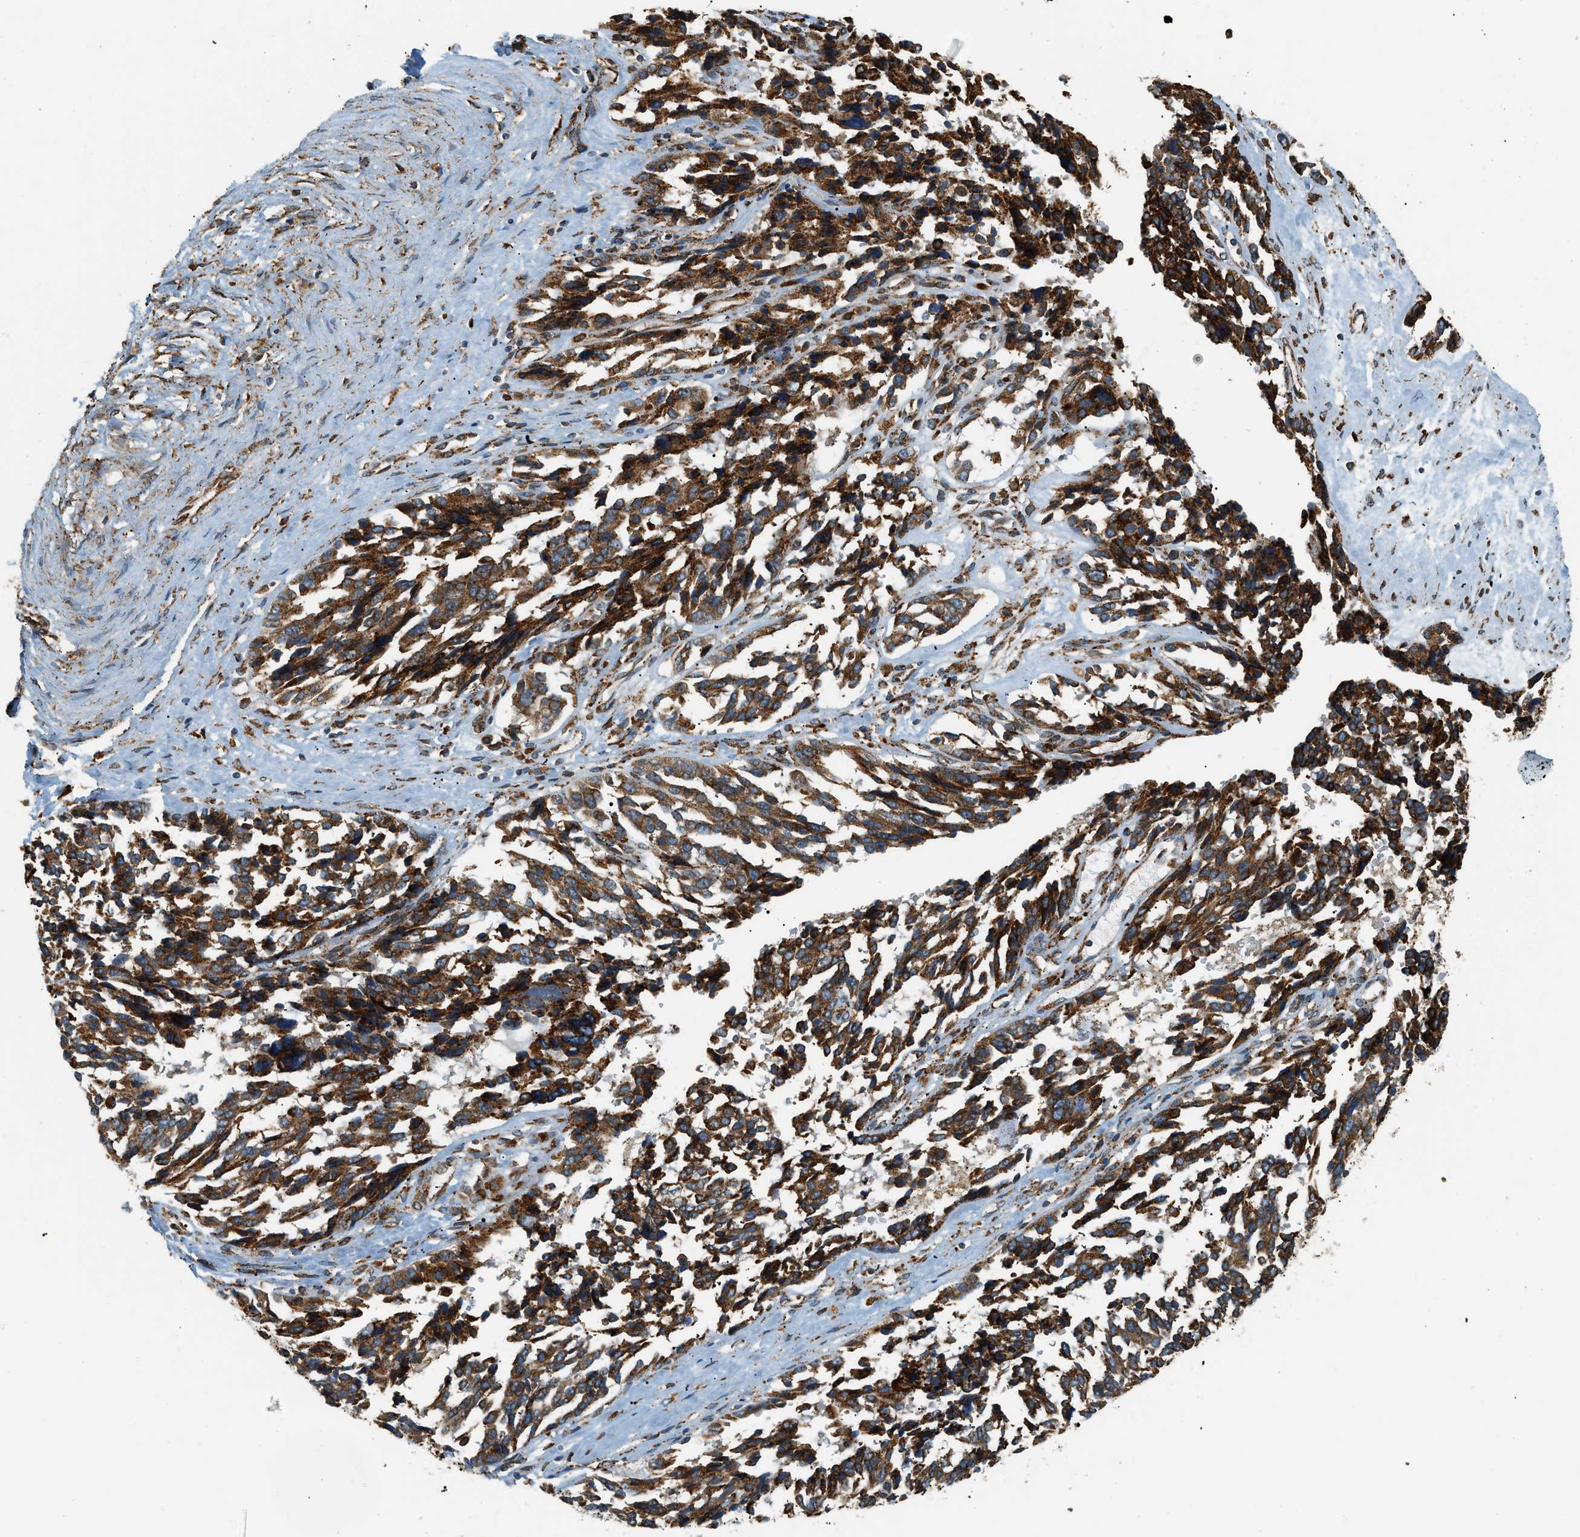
{"staining": {"intensity": "strong", "quantity": ">75%", "location": "cytoplasmic/membranous"}, "tissue": "ovarian cancer", "cell_type": "Tumor cells", "image_type": "cancer", "snomed": [{"axis": "morphology", "description": "Cystadenocarcinoma, serous, NOS"}, {"axis": "topography", "description": "Ovary"}], "caption": "Ovarian cancer was stained to show a protein in brown. There is high levels of strong cytoplasmic/membranous staining in about >75% of tumor cells. The staining was performed using DAB, with brown indicating positive protein expression. Nuclei are stained blue with hematoxylin.", "gene": "SEMA4D", "patient": {"sex": "female", "age": 44}}